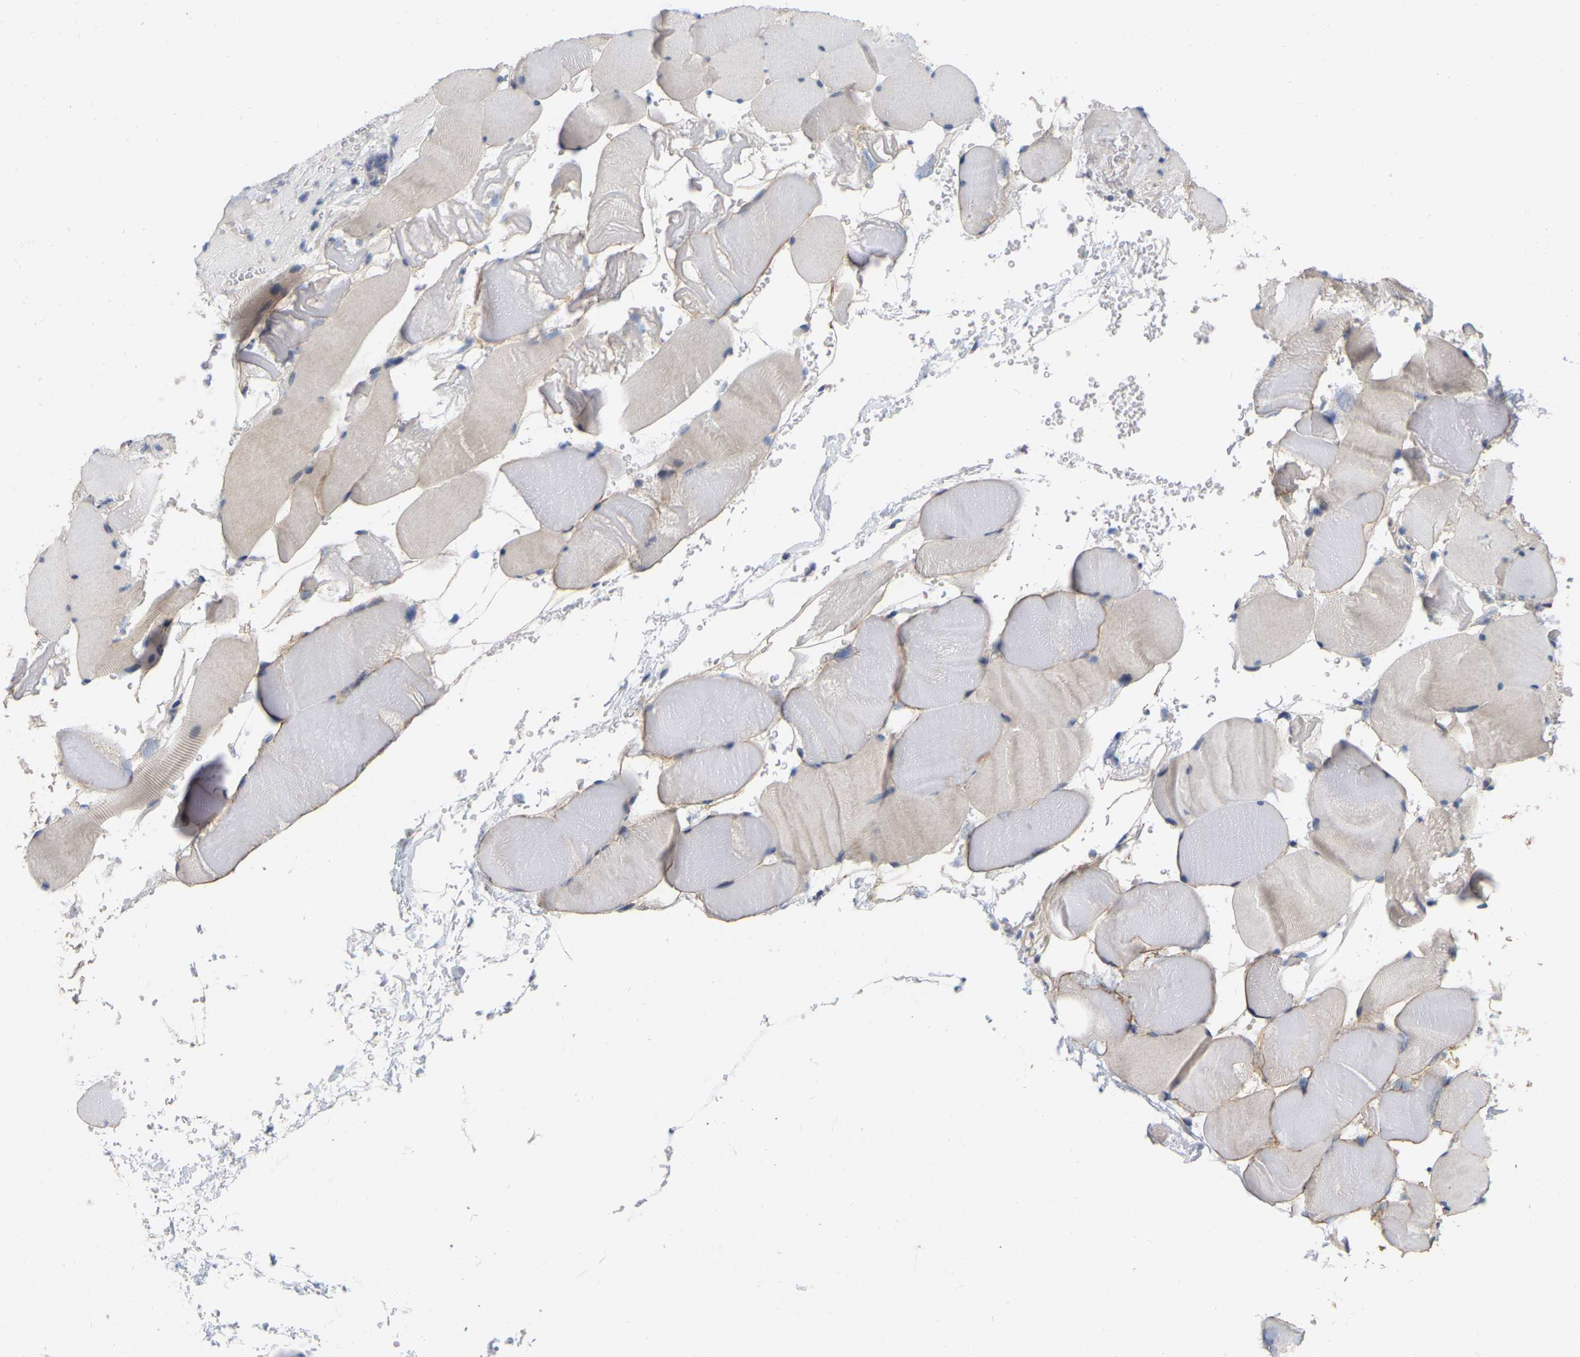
{"staining": {"intensity": "weak", "quantity": "<25%", "location": "cytoplasmic/membranous"}, "tissue": "skeletal muscle", "cell_type": "Myocytes", "image_type": "normal", "snomed": [{"axis": "morphology", "description": "Normal tissue, NOS"}, {"axis": "topography", "description": "Skeletal muscle"}], "caption": "A micrograph of skeletal muscle stained for a protein shows no brown staining in myocytes. The staining was performed using DAB to visualize the protein expression in brown, while the nuclei were stained in blue with hematoxylin (Magnification: 20x).", "gene": "SSH1", "patient": {"sex": "male", "age": 62}}